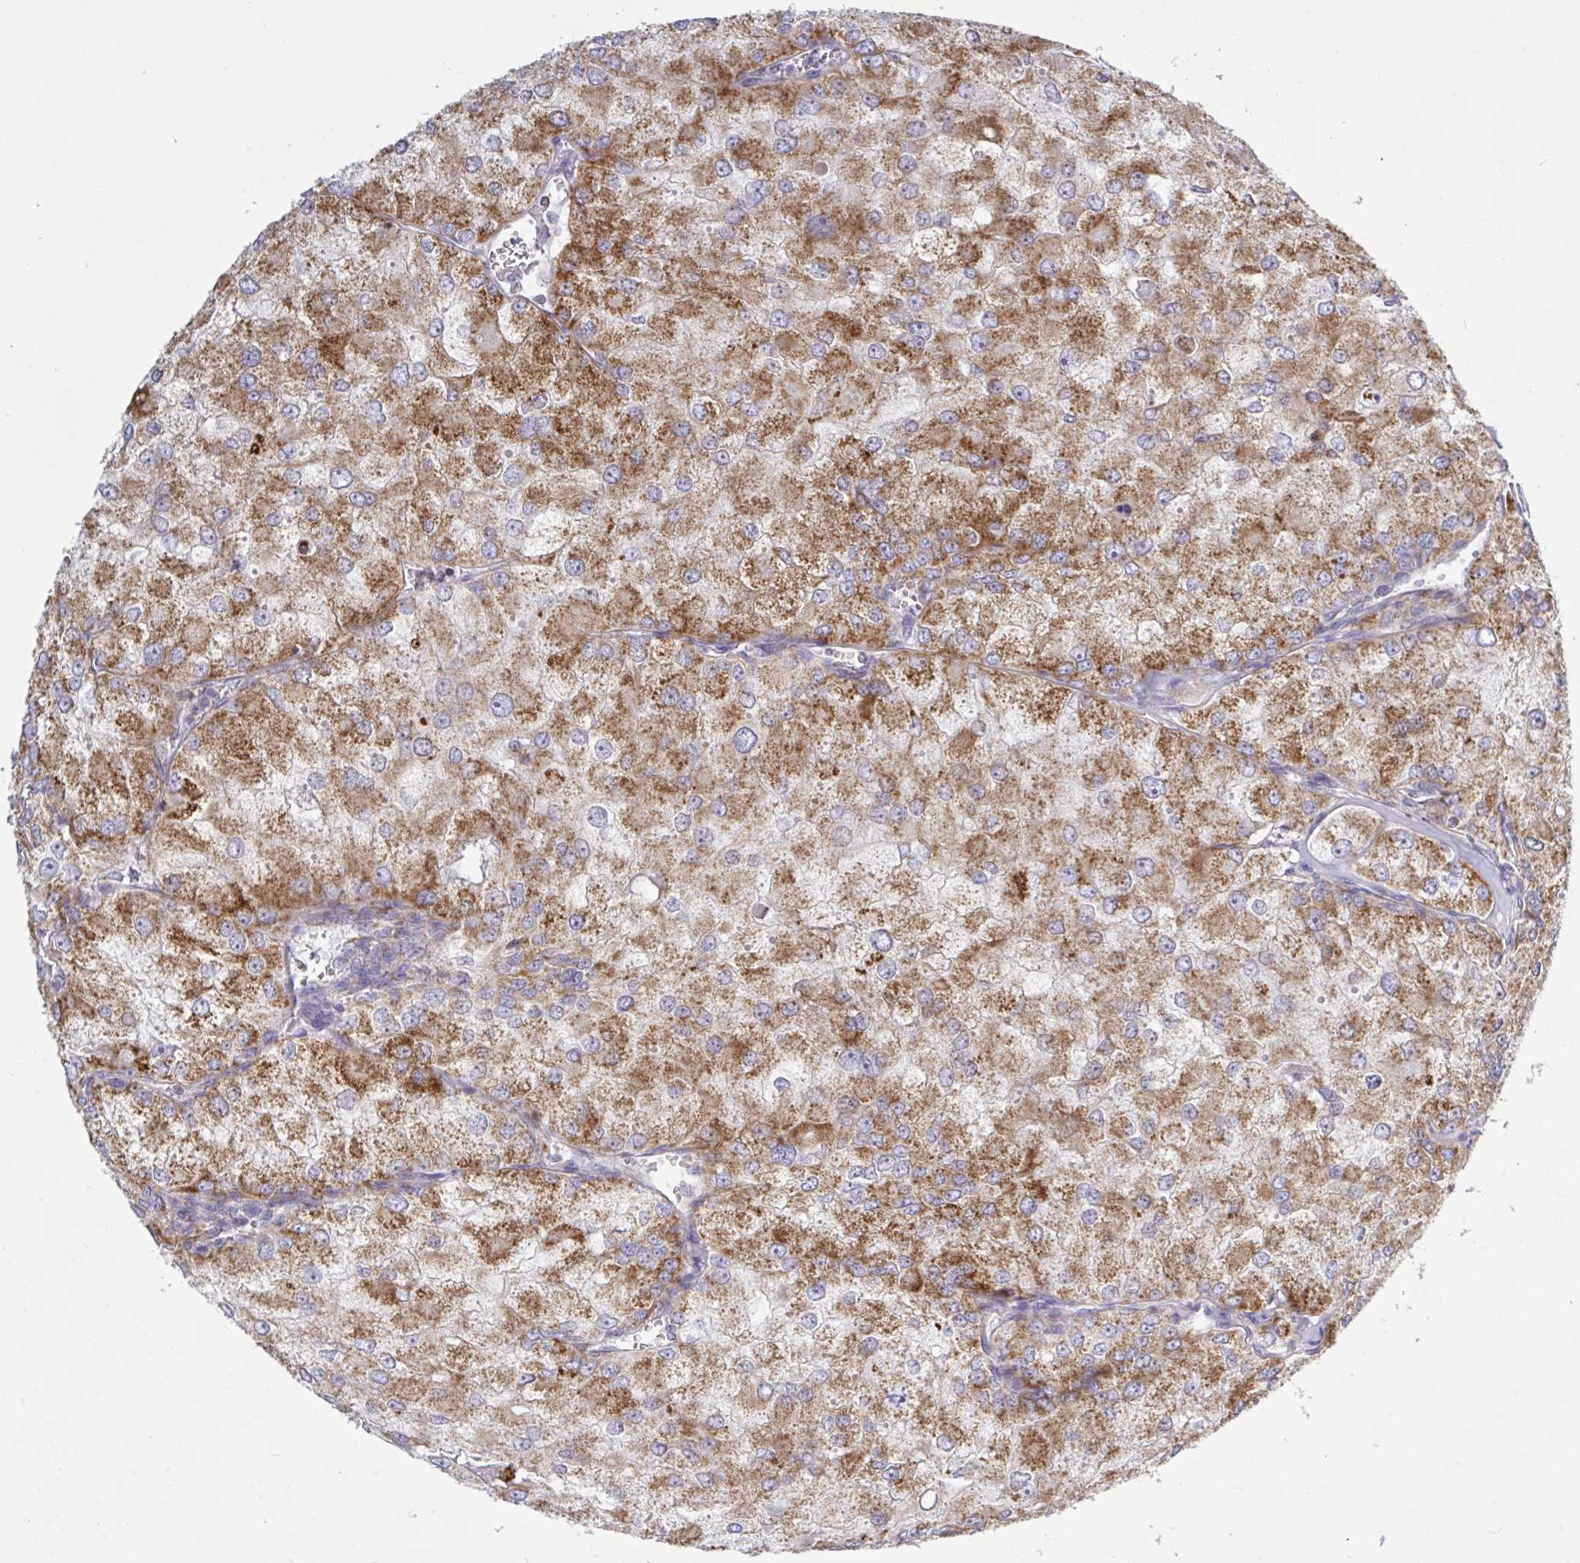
{"staining": {"intensity": "moderate", "quantity": ">75%", "location": "cytoplasmic/membranous"}, "tissue": "renal cancer", "cell_type": "Tumor cells", "image_type": "cancer", "snomed": [{"axis": "morphology", "description": "Adenocarcinoma, NOS"}, {"axis": "topography", "description": "Kidney"}], "caption": "IHC image of neoplastic tissue: human renal cancer (adenocarcinoma) stained using immunohistochemistry (IHC) demonstrates medium levels of moderate protein expression localized specifically in the cytoplasmic/membranous of tumor cells, appearing as a cytoplasmic/membranous brown color.", "gene": "HSPE1", "patient": {"sex": "female", "age": 70}}